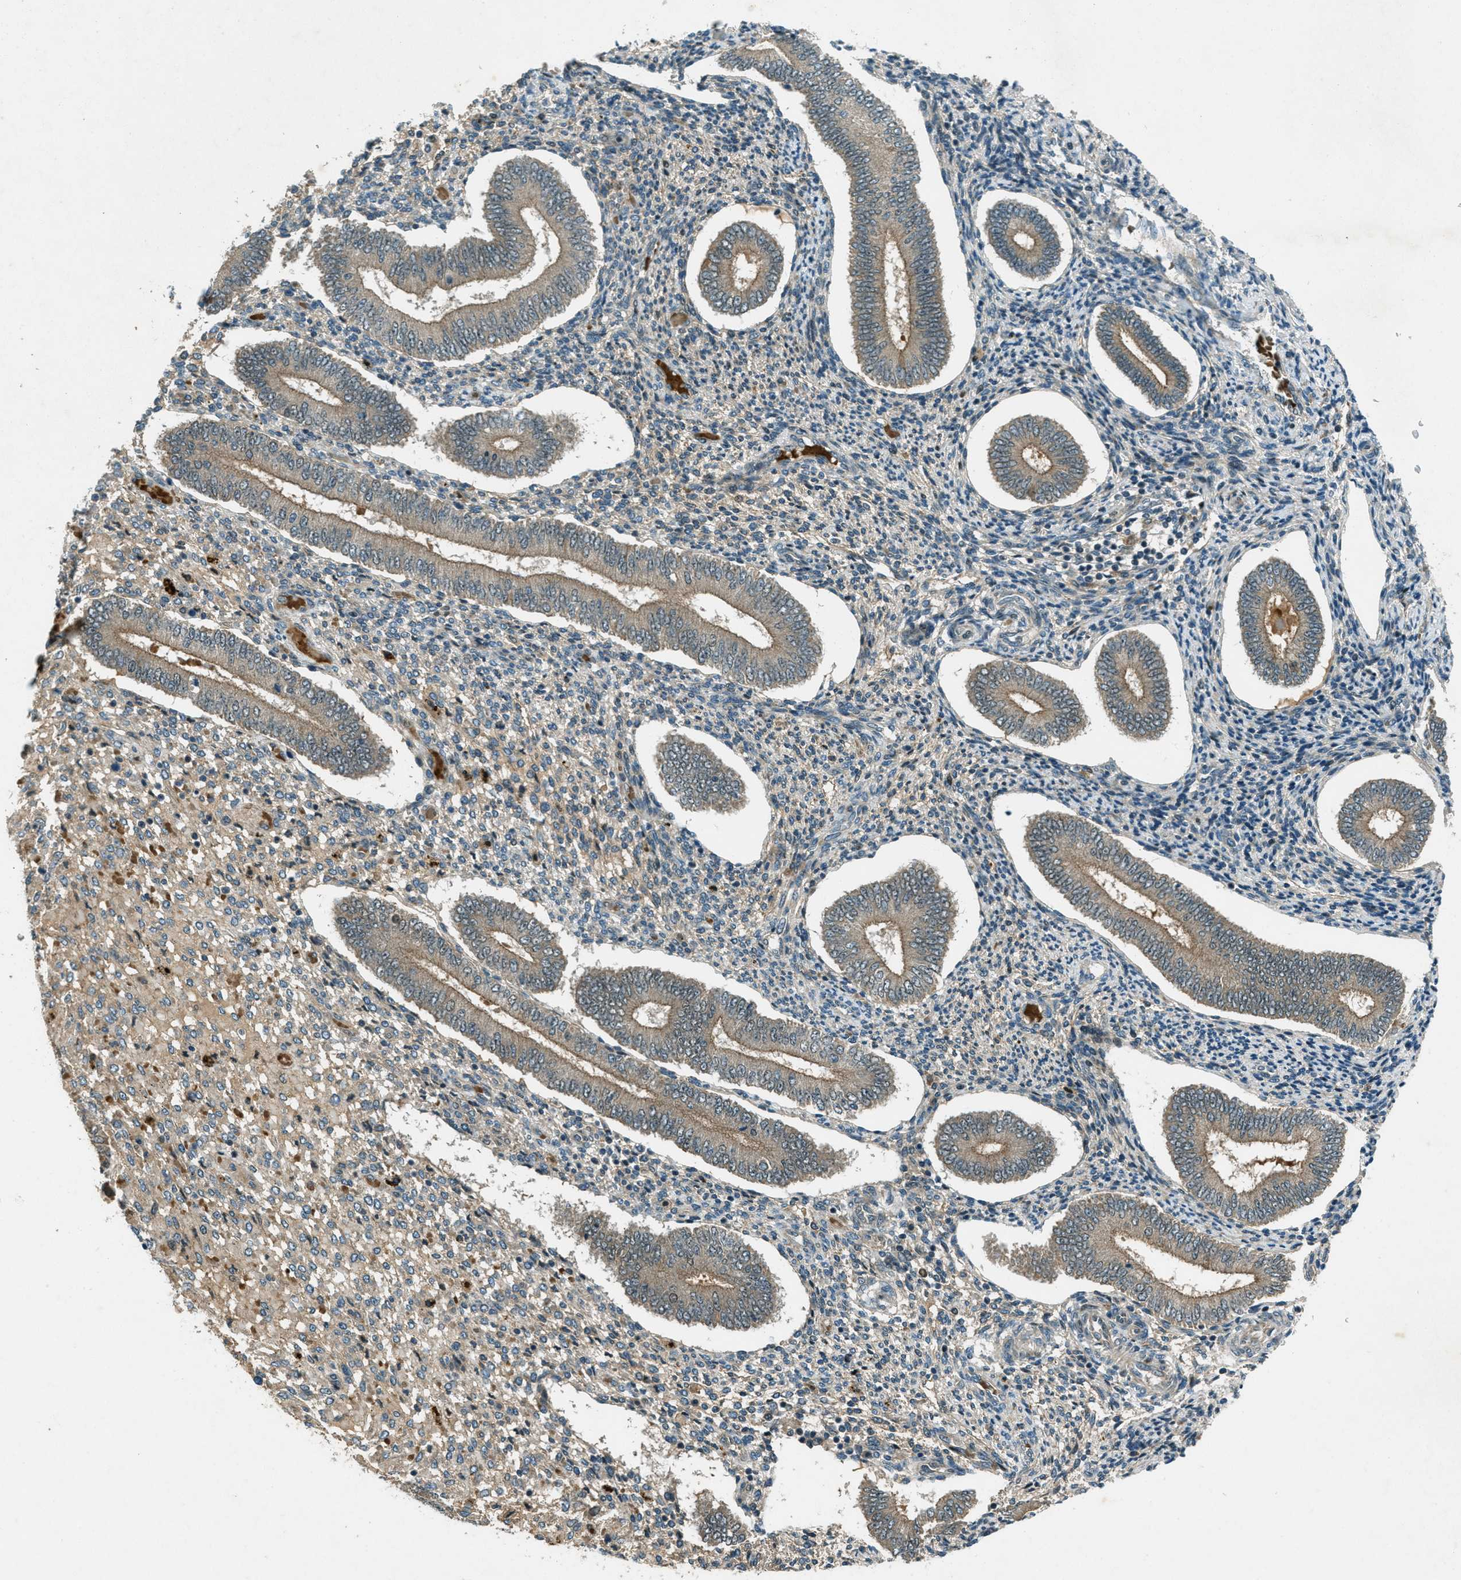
{"staining": {"intensity": "negative", "quantity": "none", "location": "none"}, "tissue": "endometrium", "cell_type": "Cells in endometrial stroma", "image_type": "normal", "snomed": [{"axis": "morphology", "description": "Normal tissue, NOS"}, {"axis": "topography", "description": "Endometrium"}], "caption": "DAB (3,3'-diaminobenzidine) immunohistochemical staining of unremarkable human endometrium exhibits no significant positivity in cells in endometrial stroma.", "gene": "STK11", "patient": {"sex": "female", "age": 42}}